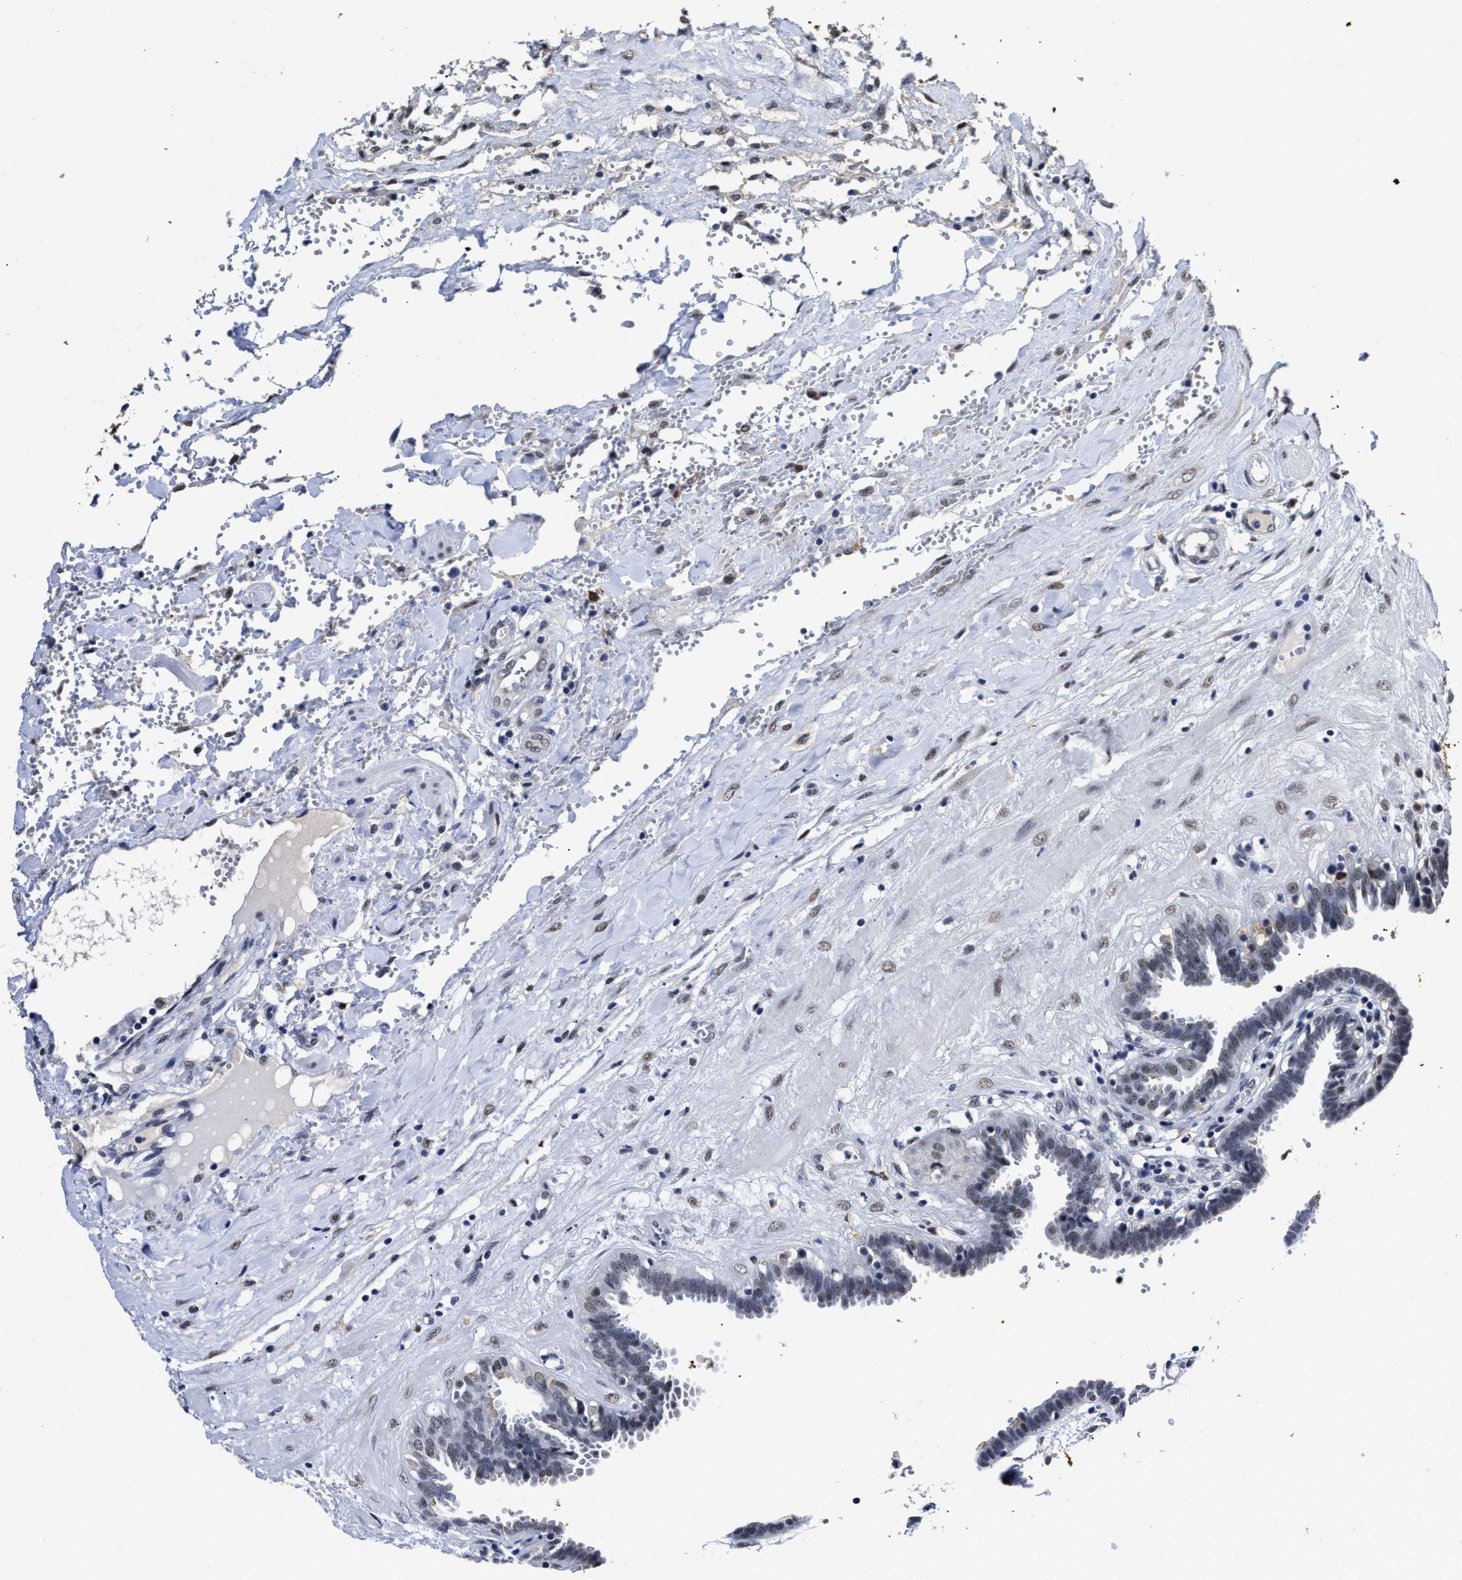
{"staining": {"intensity": "weak", "quantity": "25%-75%", "location": "cytoplasmic/membranous,nuclear"}, "tissue": "fallopian tube", "cell_type": "Glandular cells", "image_type": "normal", "snomed": [{"axis": "morphology", "description": "Normal tissue, NOS"}, {"axis": "topography", "description": "Fallopian tube"}, {"axis": "topography", "description": "Placenta"}], "caption": "A low amount of weak cytoplasmic/membranous,nuclear expression is identified in about 25%-75% of glandular cells in normal fallopian tube.", "gene": "PRPF4B", "patient": {"sex": "female", "age": 32}}